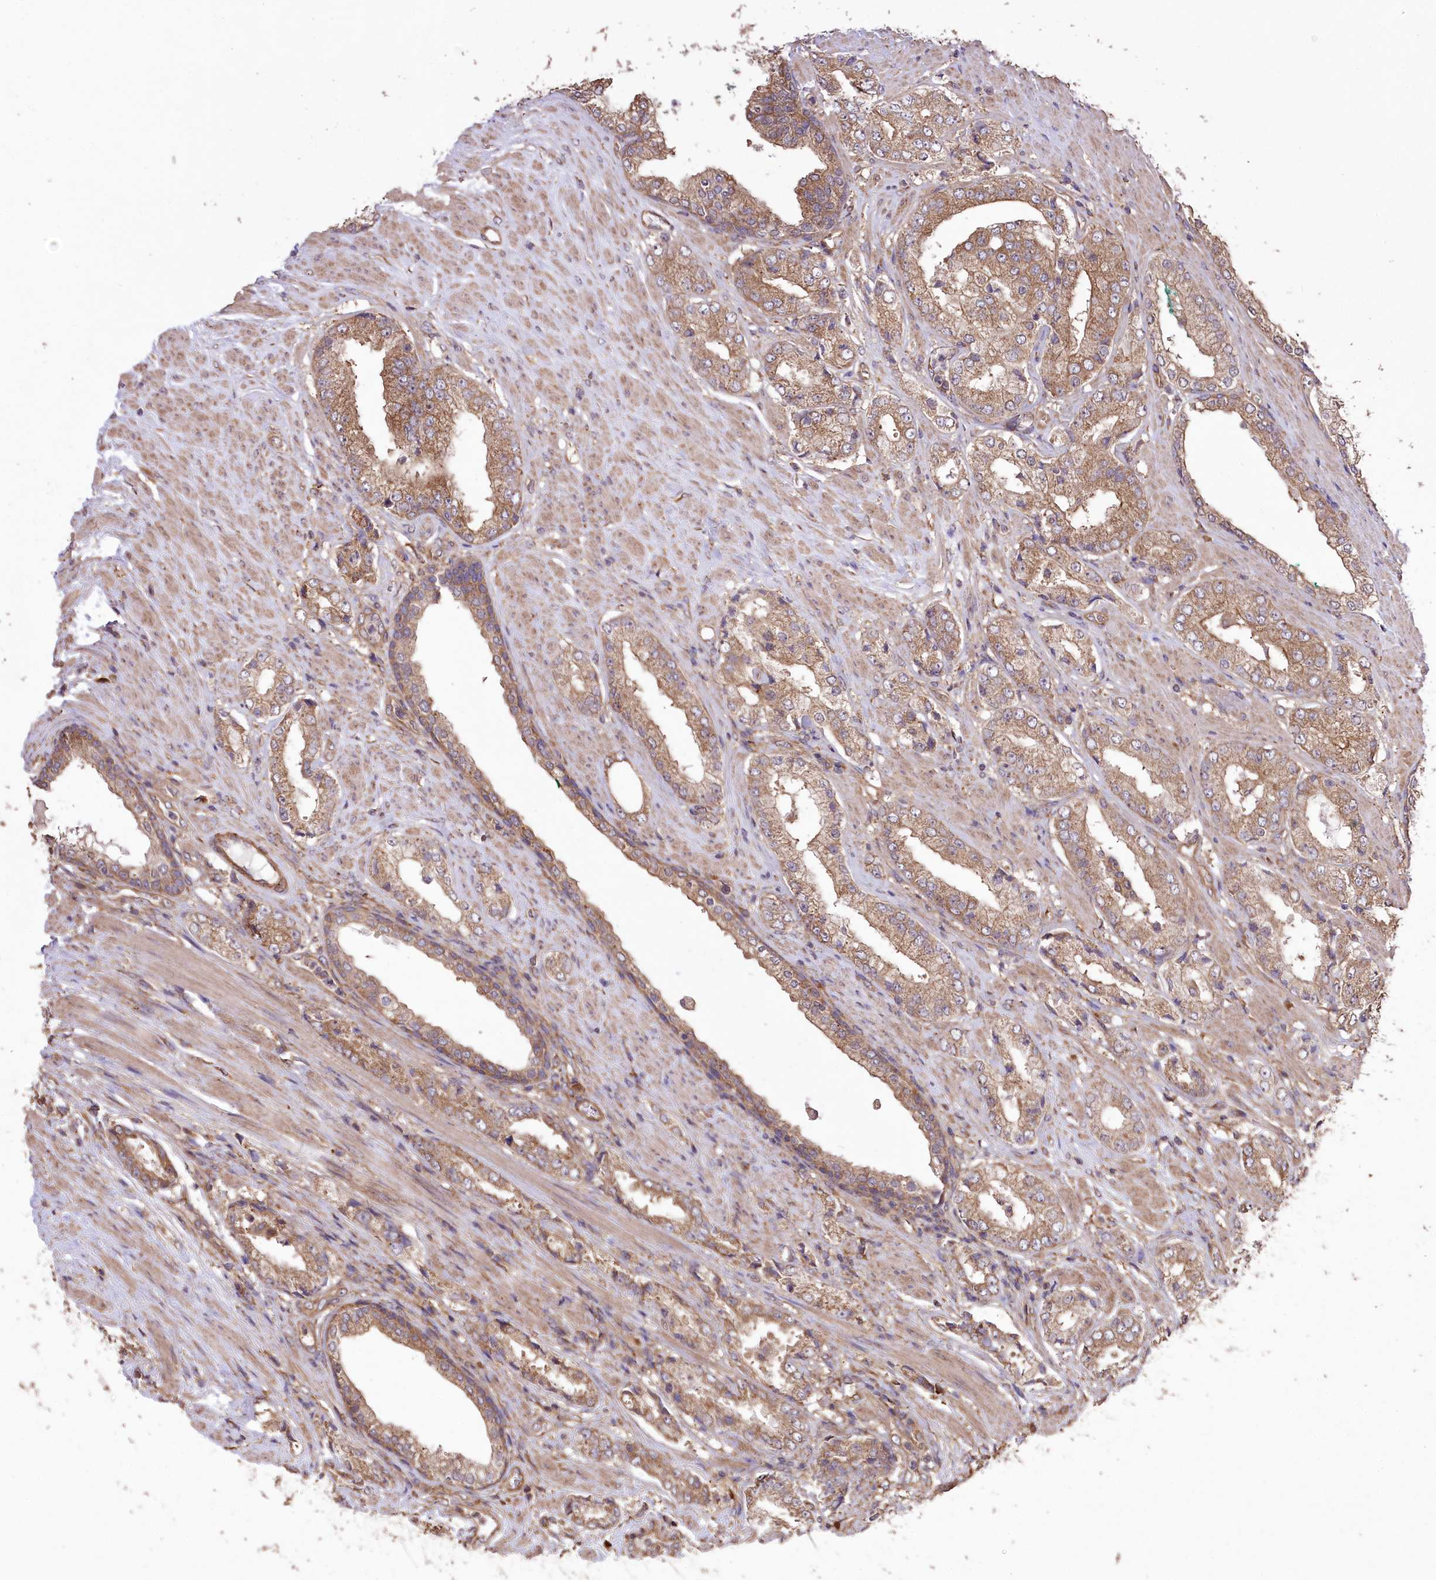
{"staining": {"intensity": "moderate", "quantity": ">75%", "location": "cytoplasmic/membranous"}, "tissue": "prostate cancer", "cell_type": "Tumor cells", "image_type": "cancer", "snomed": [{"axis": "morphology", "description": "Adenocarcinoma, Low grade"}, {"axis": "topography", "description": "Prostate"}], "caption": "Prostate cancer (low-grade adenocarcinoma) stained with a brown dye demonstrates moderate cytoplasmic/membranous positive expression in about >75% of tumor cells.", "gene": "PRSS53", "patient": {"sex": "male", "age": 67}}